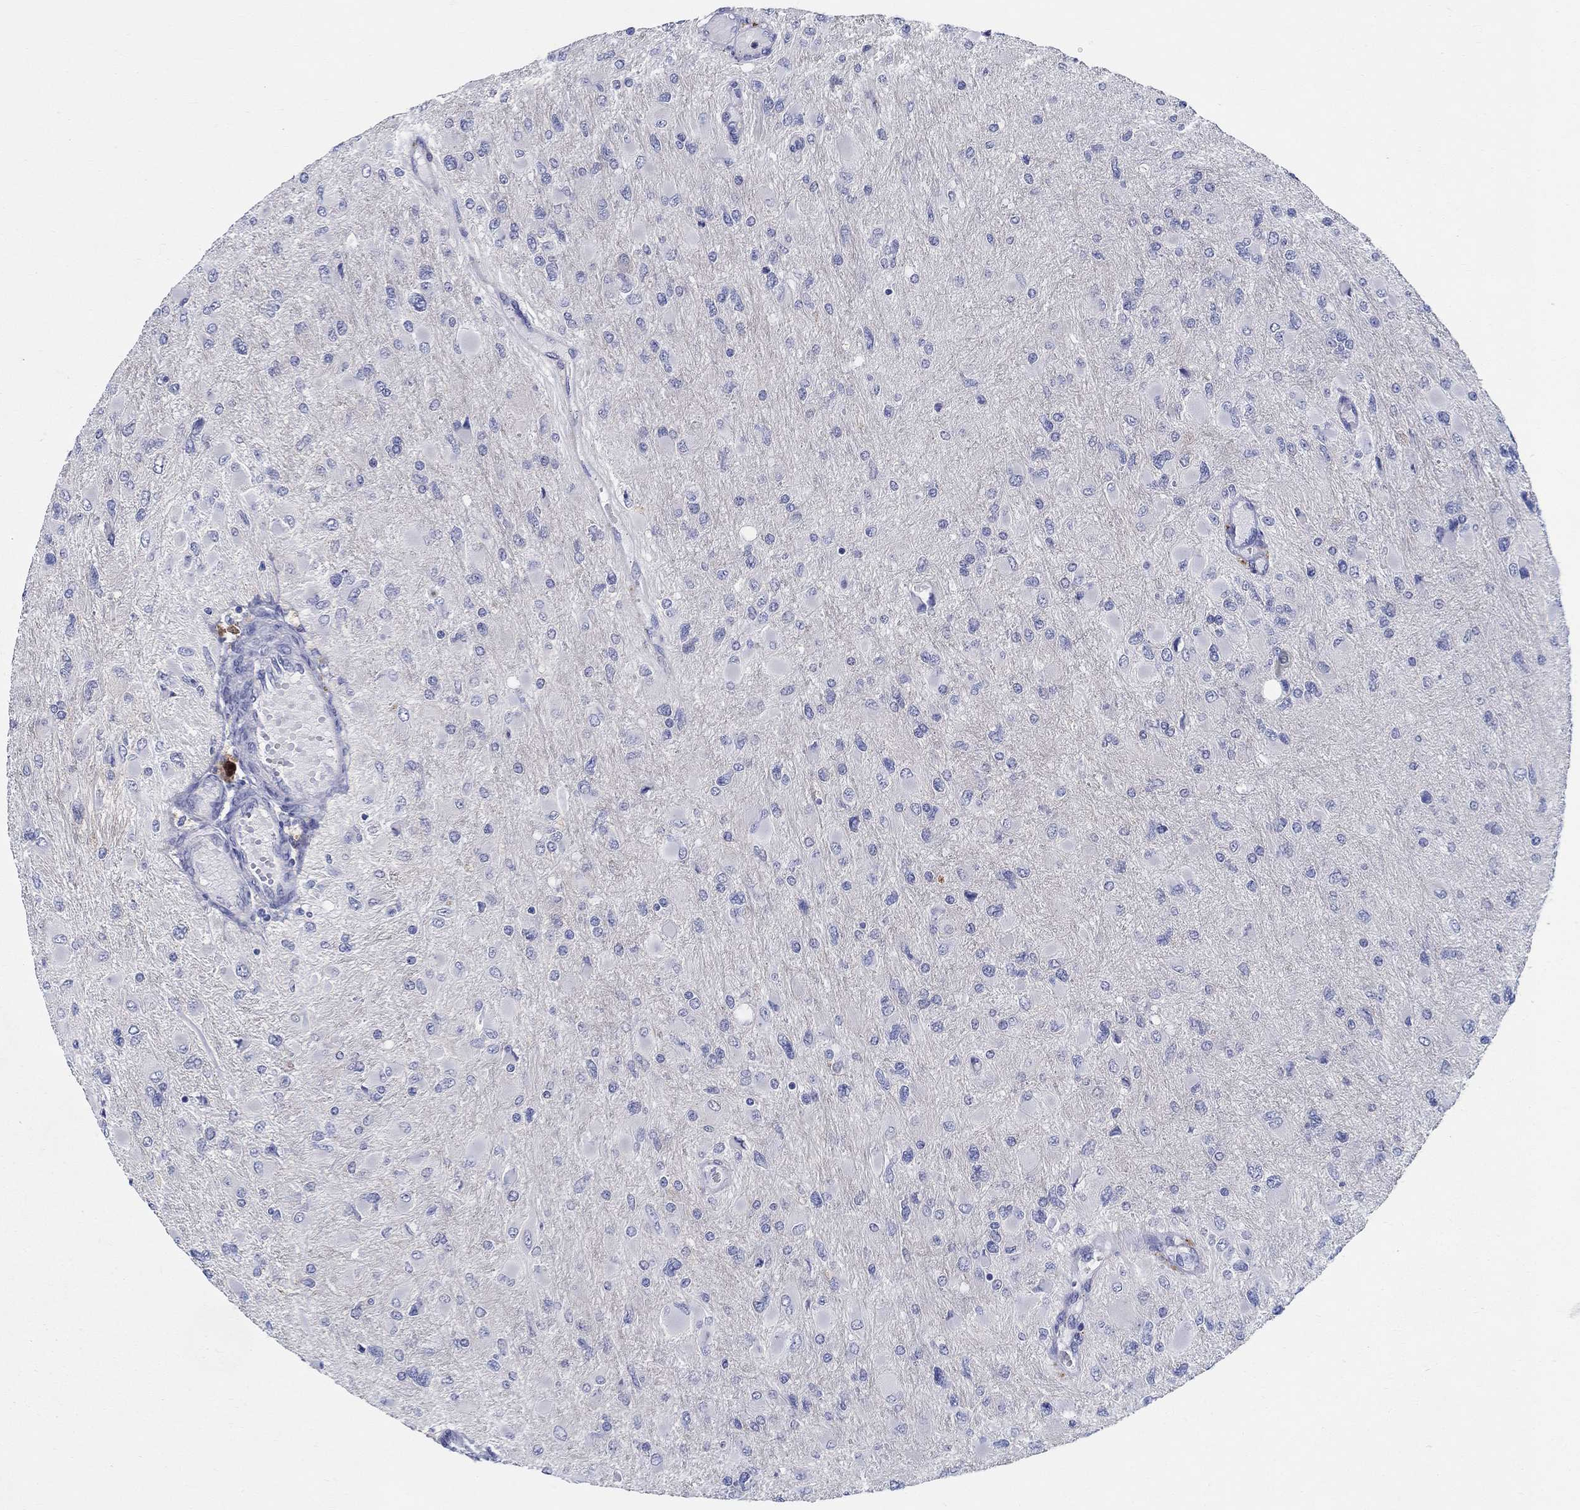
{"staining": {"intensity": "negative", "quantity": "none", "location": "none"}, "tissue": "glioma", "cell_type": "Tumor cells", "image_type": "cancer", "snomed": [{"axis": "morphology", "description": "Glioma, malignant, High grade"}, {"axis": "topography", "description": "Cerebral cortex"}], "caption": "Tumor cells are negative for protein expression in human malignant high-grade glioma.", "gene": "RAP1GAP", "patient": {"sex": "female", "age": 36}}